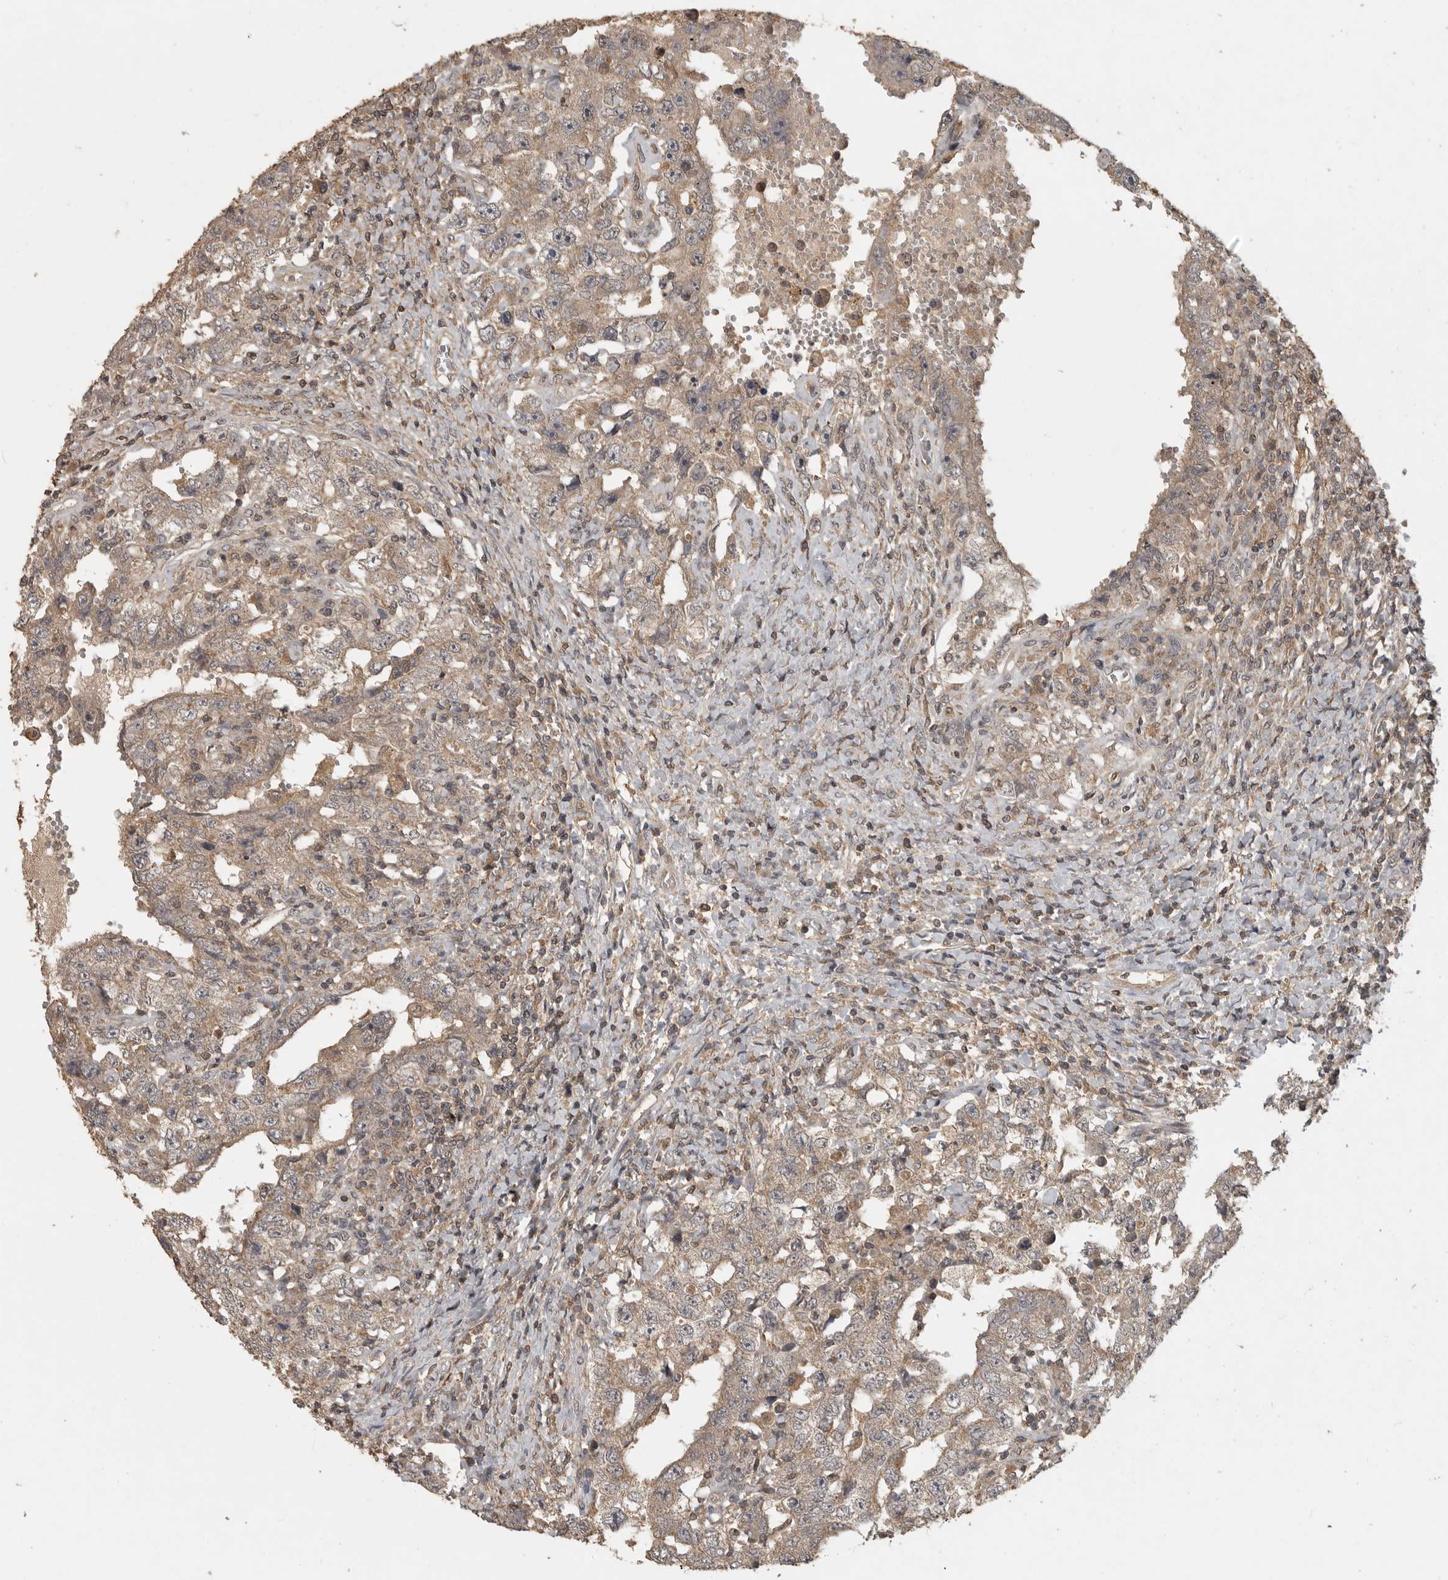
{"staining": {"intensity": "weak", "quantity": ">75%", "location": "cytoplasmic/membranous"}, "tissue": "testis cancer", "cell_type": "Tumor cells", "image_type": "cancer", "snomed": [{"axis": "morphology", "description": "Carcinoma, Embryonal, NOS"}, {"axis": "topography", "description": "Testis"}], "caption": "Tumor cells exhibit weak cytoplasmic/membranous staining in about >75% of cells in testis cancer (embryonal carcinoma). Using DAB (brown) and hematoxylin (blue) stains, captured at high magnification using brightfield microscopy.", "gene": "ADAMTS4", "patient": {"sex": "male", "age": 26}}